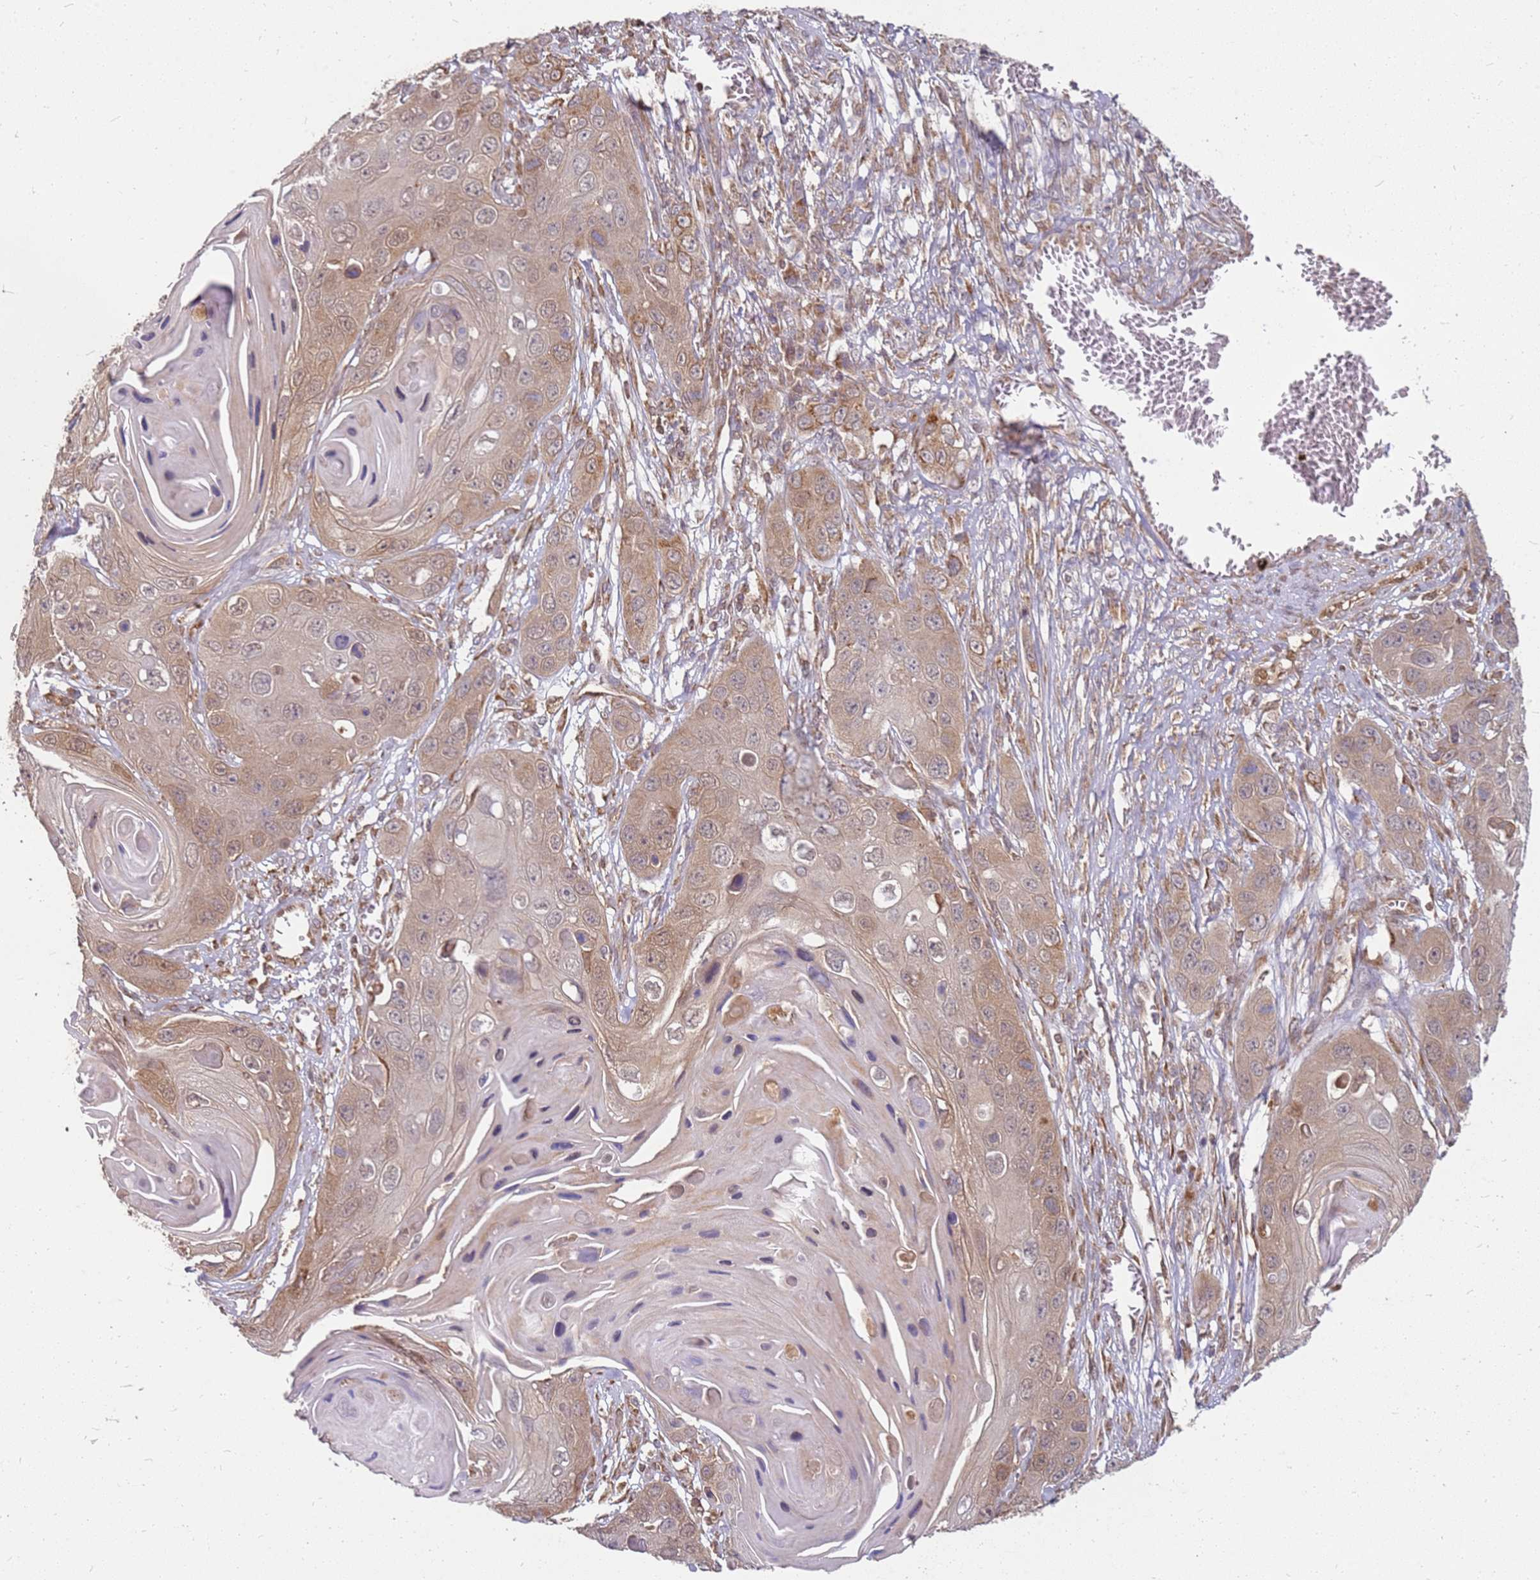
{"staining": {"intensity": "weak", "quantity": "25%-75%", "location": "cytoplasmic/membranous"}, "tissue": "skin cancer", "cell_type": "Tumor cells", "image_type": "cancer", "snomed": [{"axis": "morphology", "description": "Squamous cell carcinoma, NOS"}, {"axis": "topography", "description": "Skin"}], "caption": "Immunohistochemical staining of squamous cell carcinoma (skin) demonstrates weak cytoplasmic/membranous protein staining in approximately 25%-75% of tumor cells. (brown staining indicates protein expression, while blue staining denotes nuclei).", "gene": "NUDT14", "patient": {"sex": "male", "age": 55}}